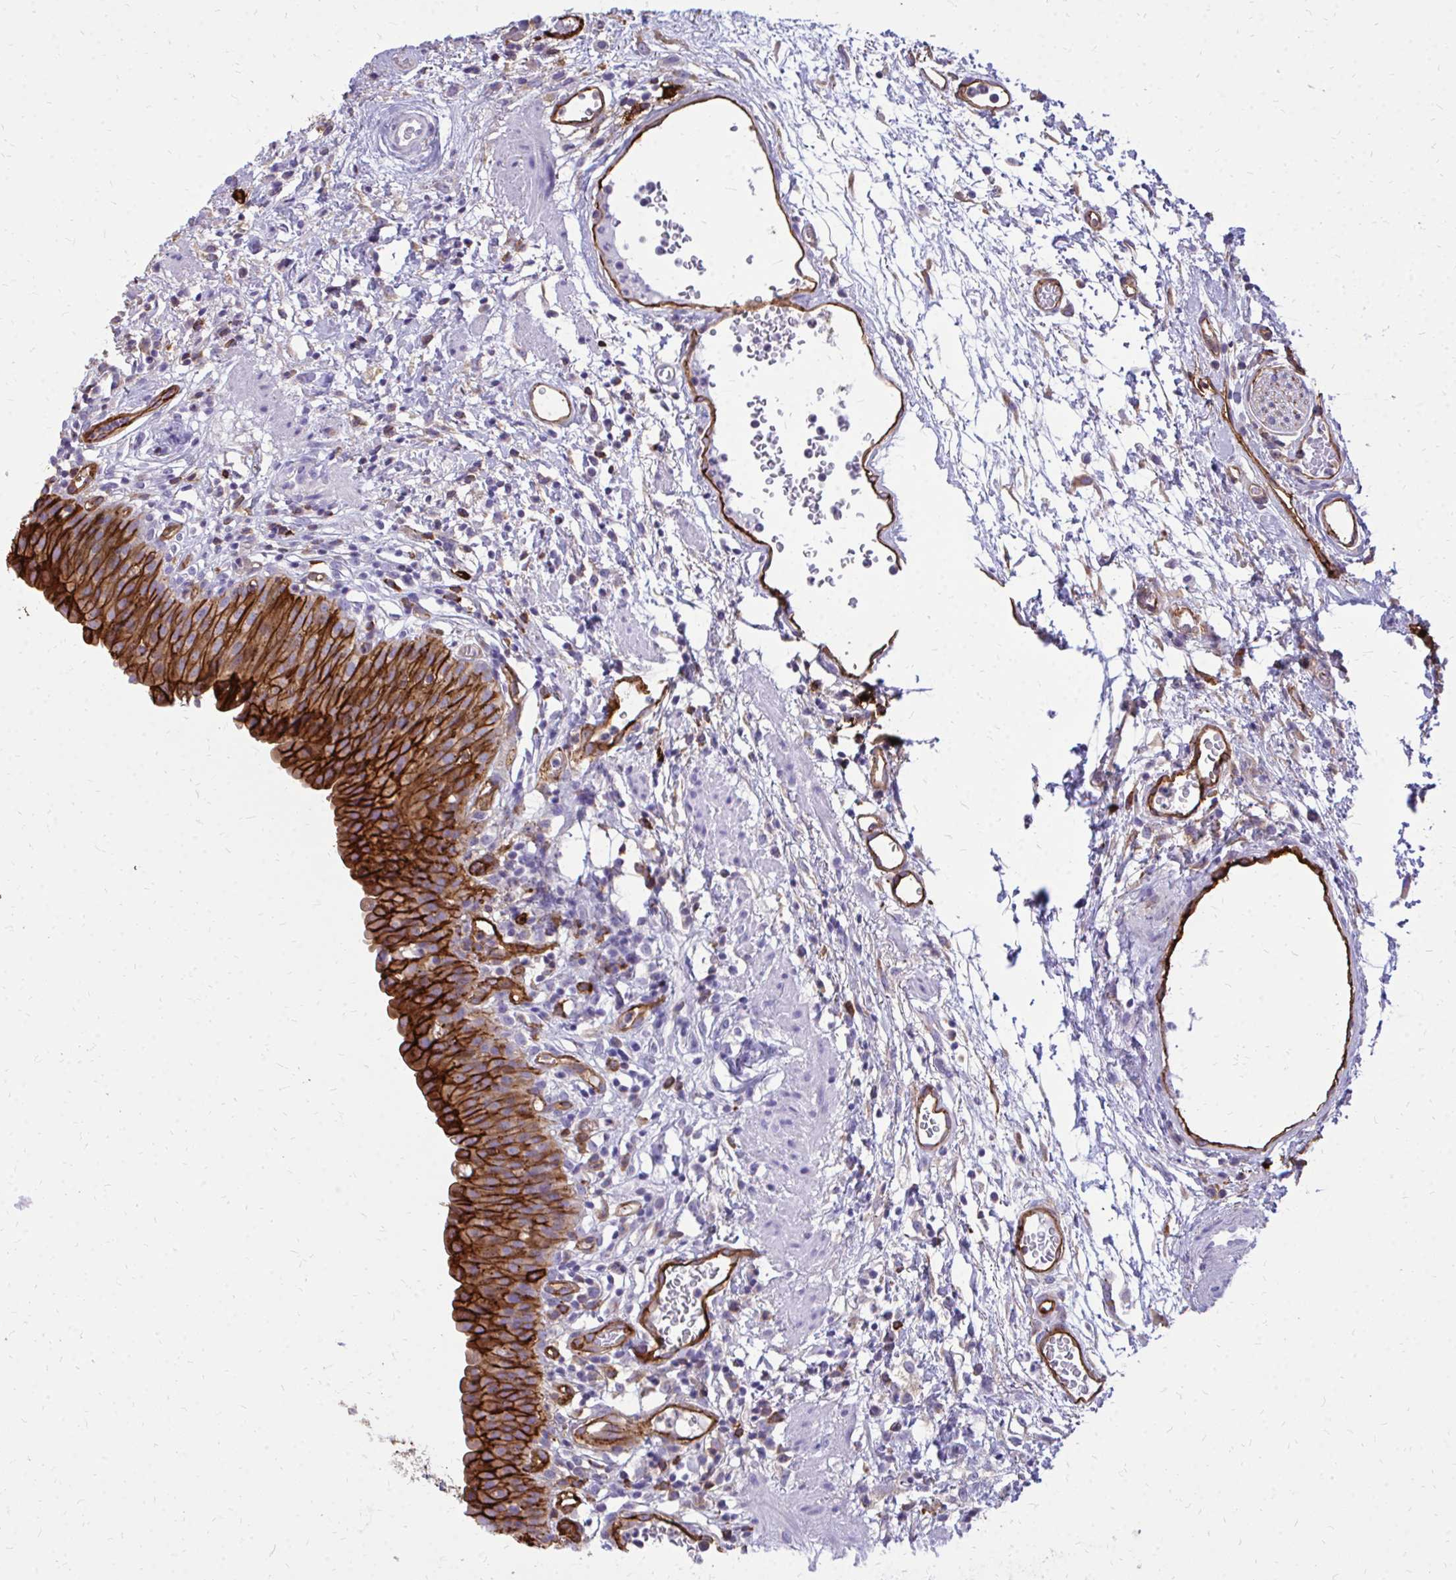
{"staining": {"intensity": "strong", "quantity": ">75%", "location": "cytoplasmic/membranous"}, "tissue": "urinary bladder", "cell_type": "Urothelial cells", "image_type": "normal", "snomed": [{"axis": "morphology", "description": "Normal tissue, NOS"}, {"axis": "morphology", "description": "Inflammation, NOS"}, {"axis": "topography", "description": "Urinary bladder"}], "caption": "Immunohistochemical staining of unremarkable human urinary bladder displays >75% levels of strong cytoplasmic/membranous protein expression in about >75% of urothelial cells.", "gene": "MARCKSL1", "patient": {"sex": "male", "age": 57}}